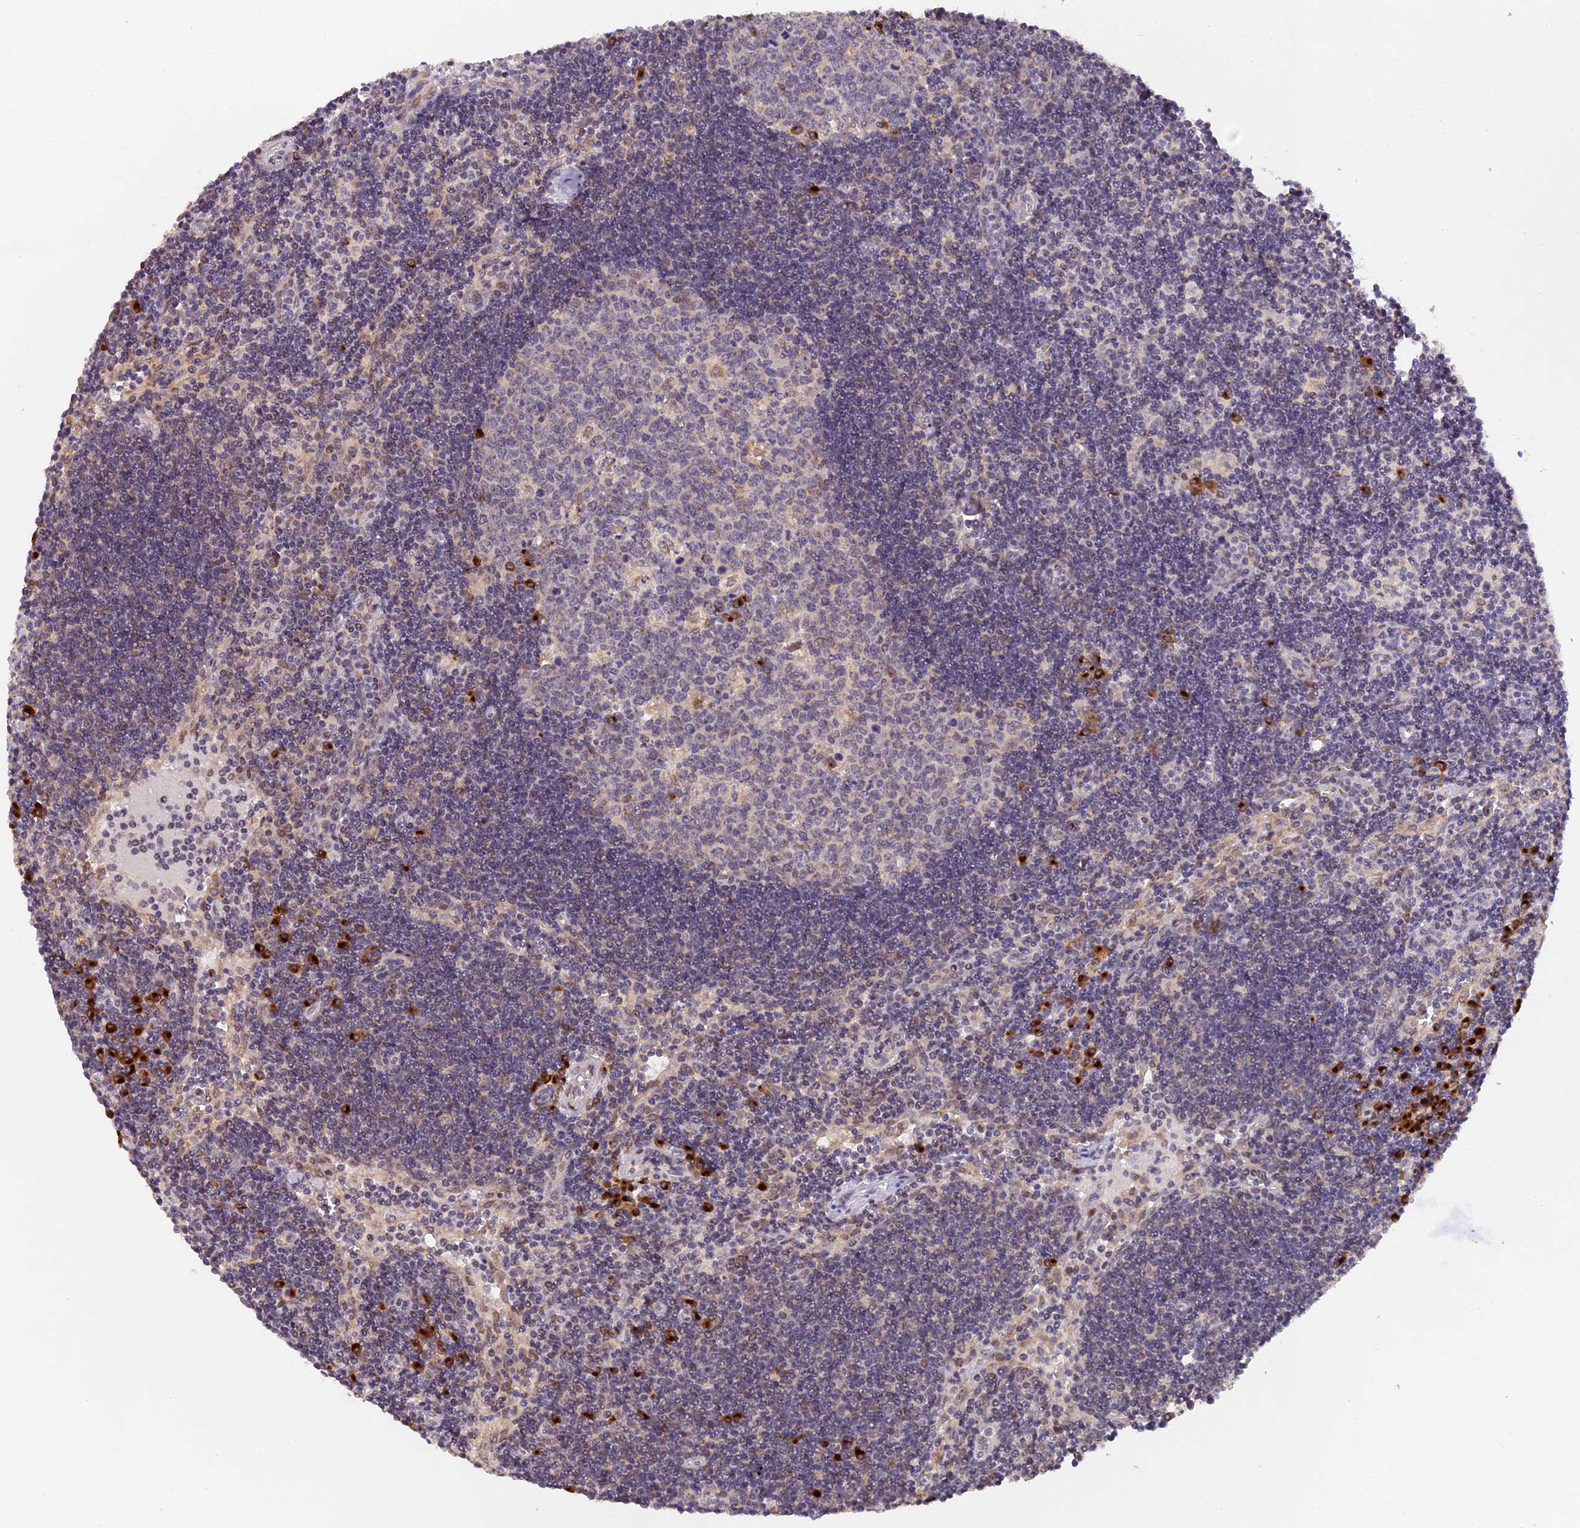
{"staining": {"intensity": "weak", "quantity": "<25%", "location": "cytoplasmic/membranous"}, "tissue": "lymph node", "cell_type": "Germinal center cells", "image_type": "normal", "snomed": [{"axis": "morphology", "description": "Normal tissue, NOS"}, {"axis": "topography", "description": "Lymph node"}], "caption": "Human lymph node stained for a protein using immunohistochemistry shows no staining in germinal center cells.", "gene": "SNX17", "patient": {"sex": "female", "age": 32}}